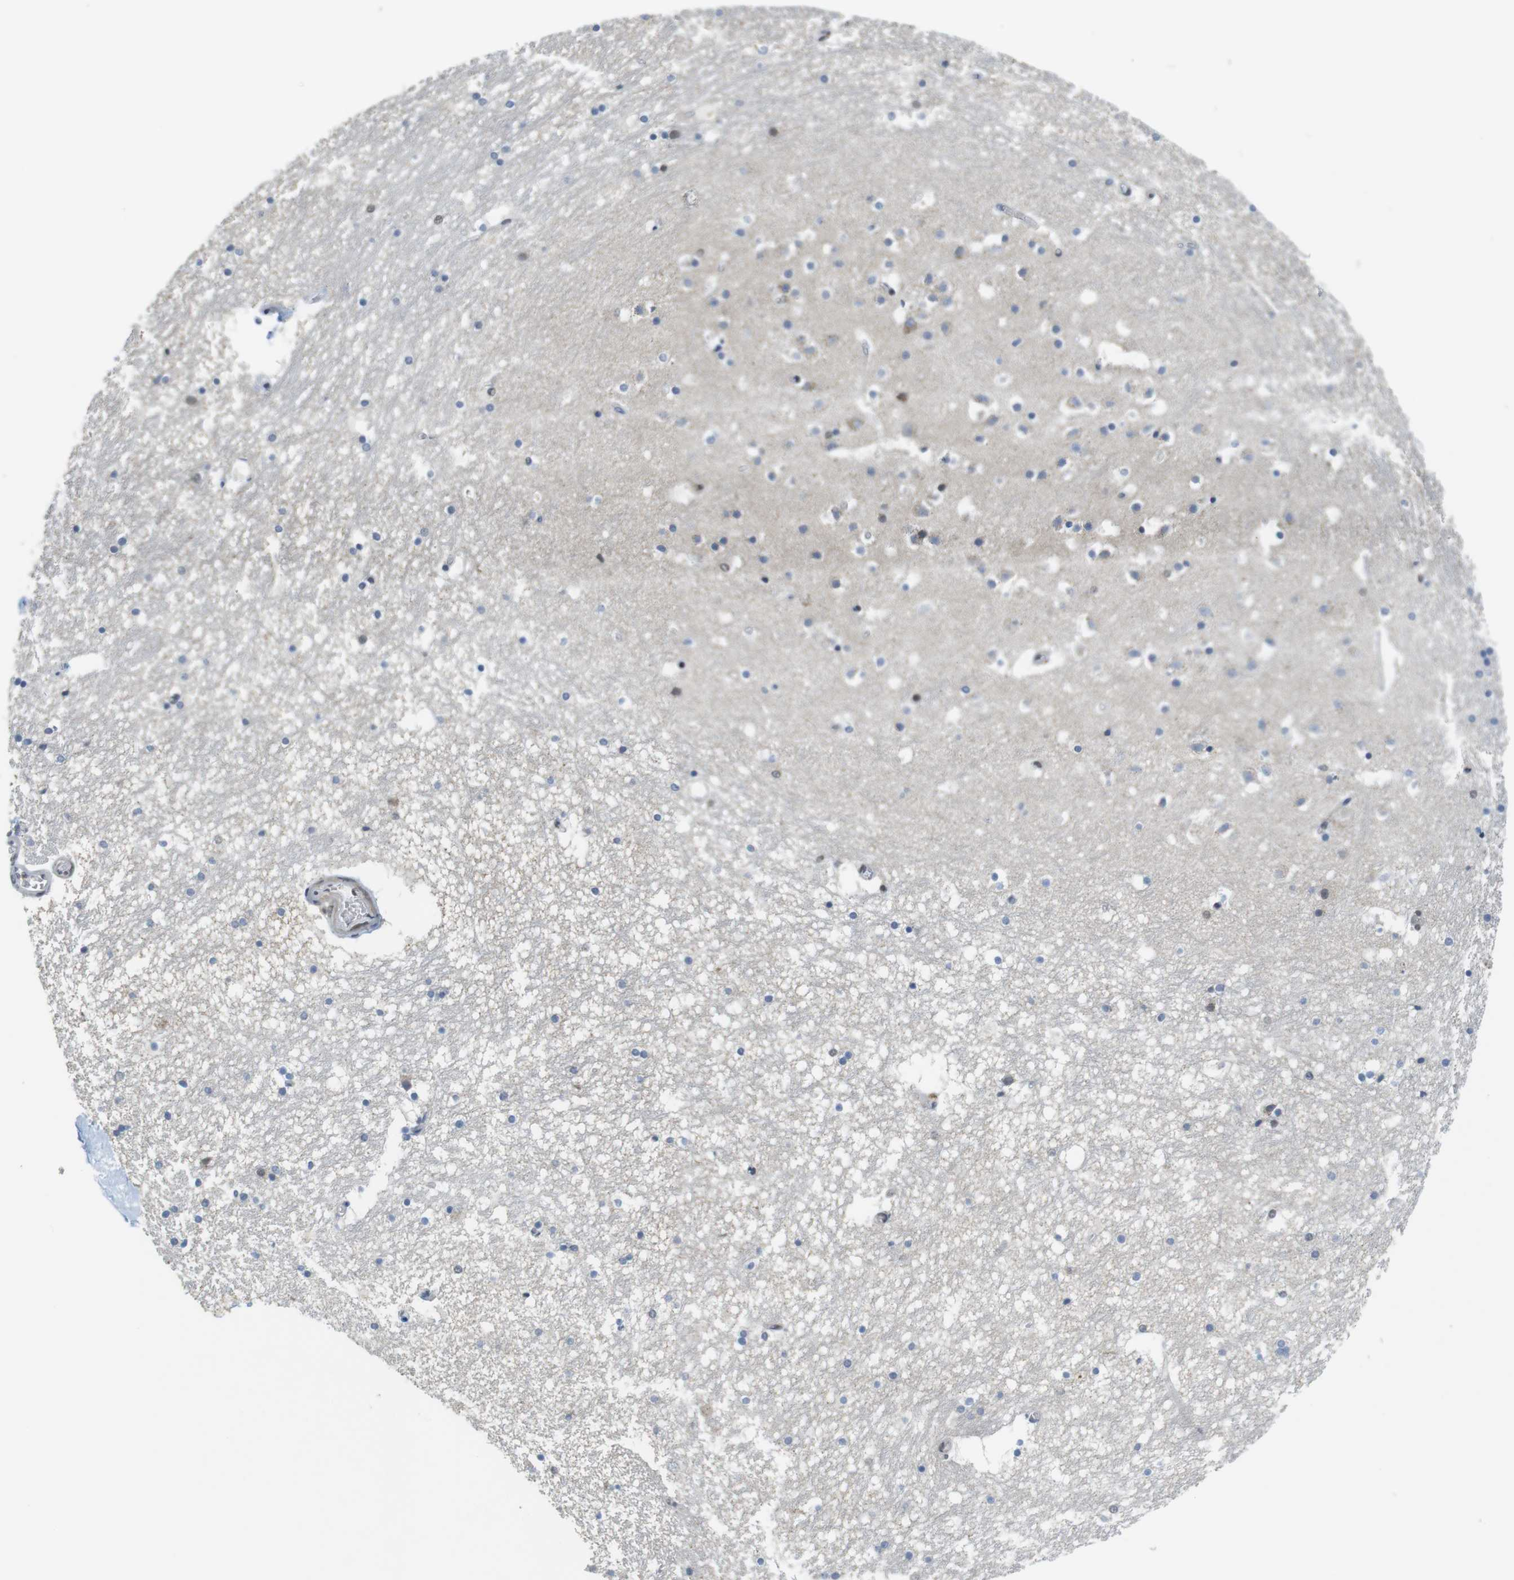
{"staining": {"intensity": "weak", "quantity": "<25%", "location": "nuclear"}, "tissue": "hippocampus", "cell_type": "Glial cells", "image_type": "normal", "snomed": [{"axis": "morphology", "description": "Normal tissue, NOS"}, {"axis": "topography", "description": "Hippocampus"}], "caption": "Immunohistochemical staining of unremarkable hippocampus exhibits no significant expression in glial cells.", "gene": "BRD4", "patient": {"sex": "male", "age": 45}}